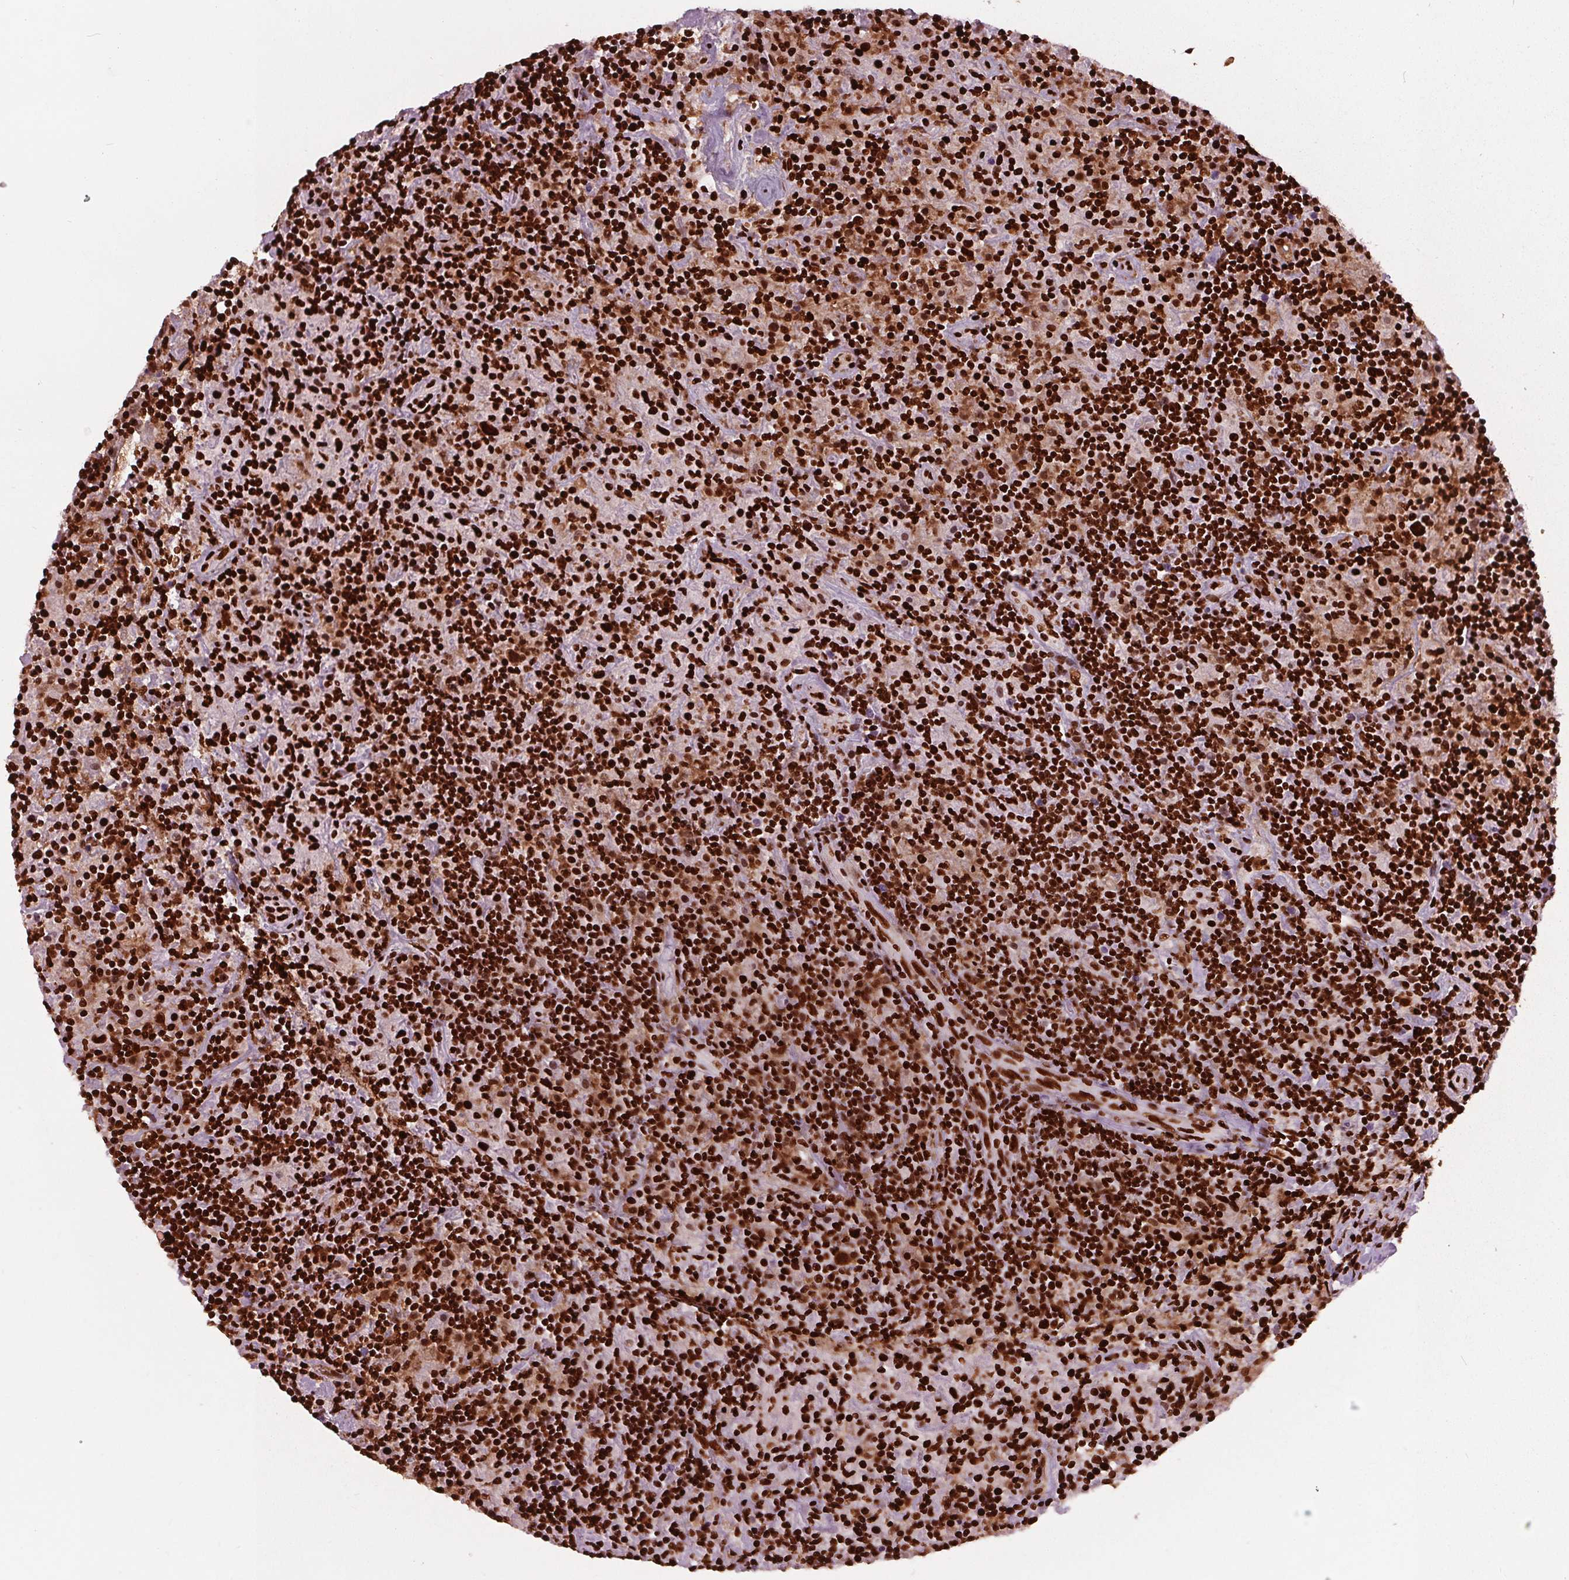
{"staining": {"intensity": "strong", "quantity": ">75%", "location": "nuclear"}, "tissue": "lymphoma", "cell_type": "Tumor cells", "image_type": "cancer", "snomed": [{"axis": "morphology", "description": "Hodgkin's disease, NOS"}, {"axis": "topography", "description": "Lymph node"}], "caption": "Protein expression analysis of human Hodgkin's disease reveals strong nuclear staining in about >75% of tumor cells.", "gene": "BRD4", "patient": {"sex": "male", "age": 70}}